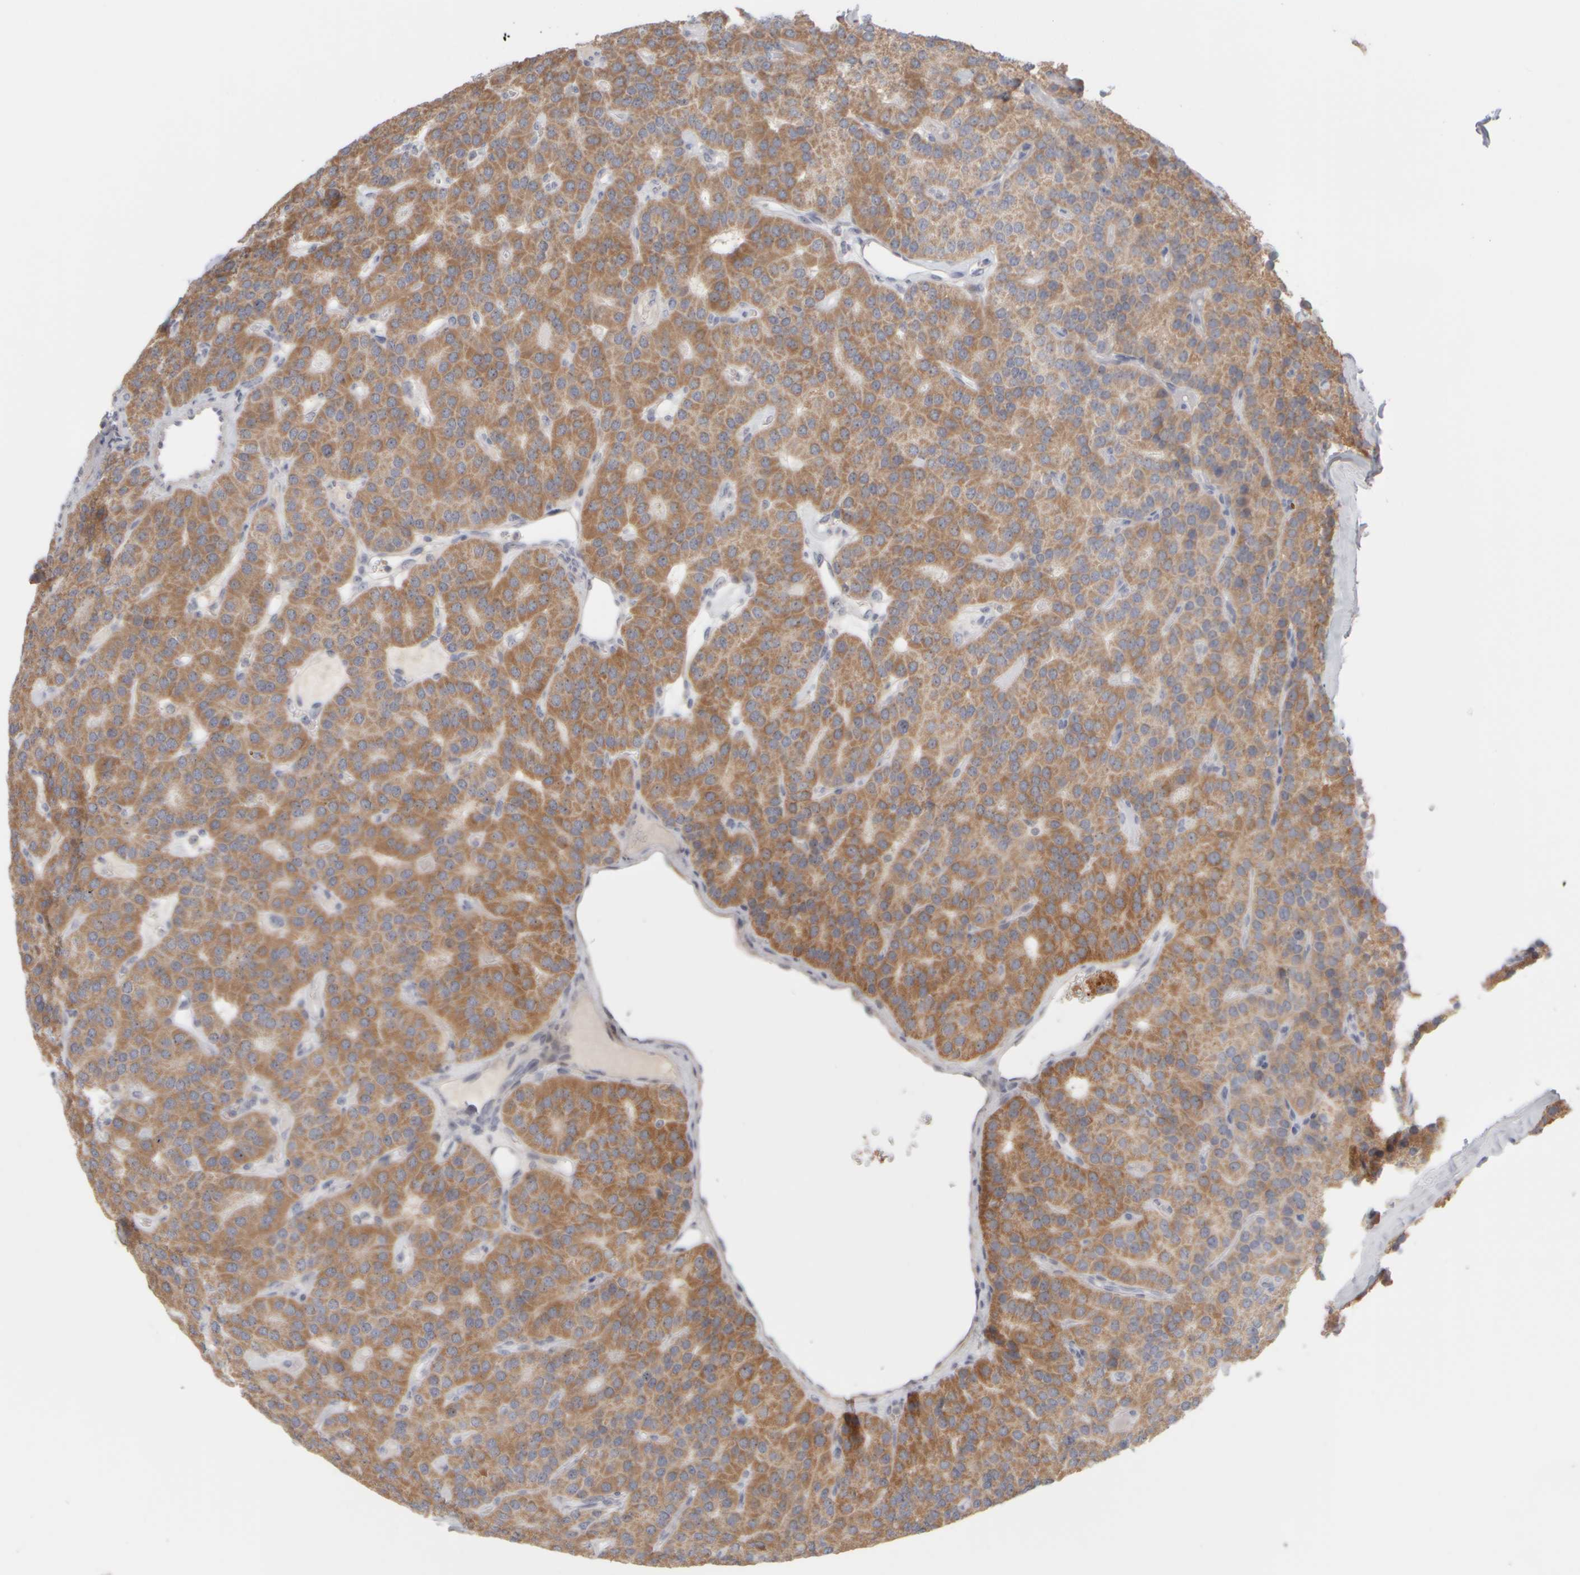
{"staining": {"intensity": "moderate", "quantity": "25%-75%", "location": "cytoplasmic/membranous"}, "tissue": "parathyroid gland", "cell_type": "Glandular cells", "image_type": "normal", "snomed": [{"axis": "morphology", "description": "Normal tissue, NOS"}, {"axis": "morphology", "description": "Adenoma, NOS"}, {"axis": "topography", "description": "Parathyroid gland"}], "caption": "The photomicrograph reveals a brown stain indicating the presence of a protein in the cytoplasmic/membranous of glandular cells in parathyroid gland. The protein of interest is shown in brown color, while the nuclei are stained blue.", "gene": "DCXR", "patient": {"sex": "female", "age": 86}}